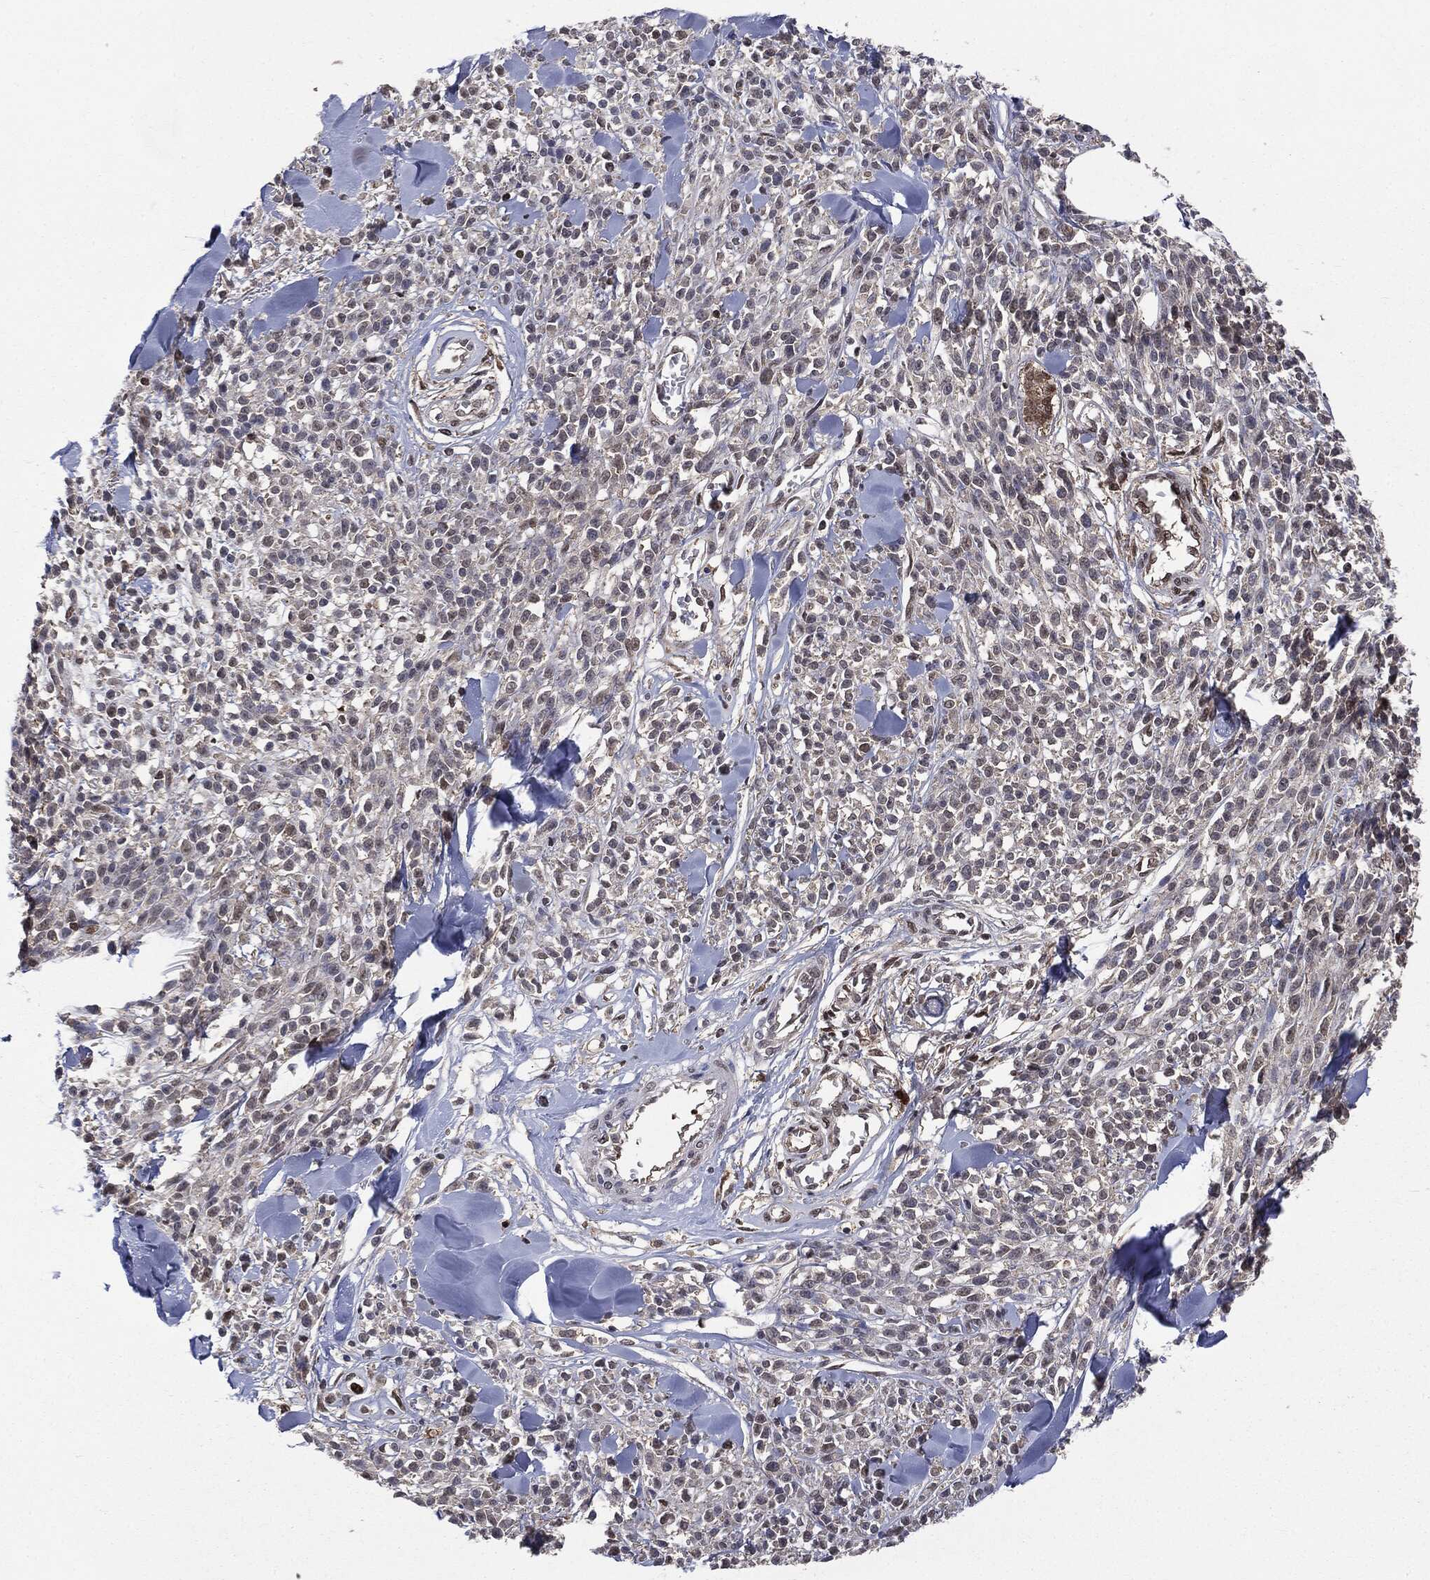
{"staining": {"intensity": "negative", "quantity": "none", "location": "none"}, "tissue": "melanoma", "cell_type": "Tumor cells", "image_type": "cancer", "snomed": [{"axis": "morphology", "description": "Malignant melanoma, NOS"}, {"axis": "topography", "description": "Skin"}, {"axis": "topography", "description": "Skin of trunk"}], "caption": "The IHC image has no significant staining in tumor cells of malignant melanoma tissue.", "gene": "GPI", "patient": {"sex": "male", "age": 74}}